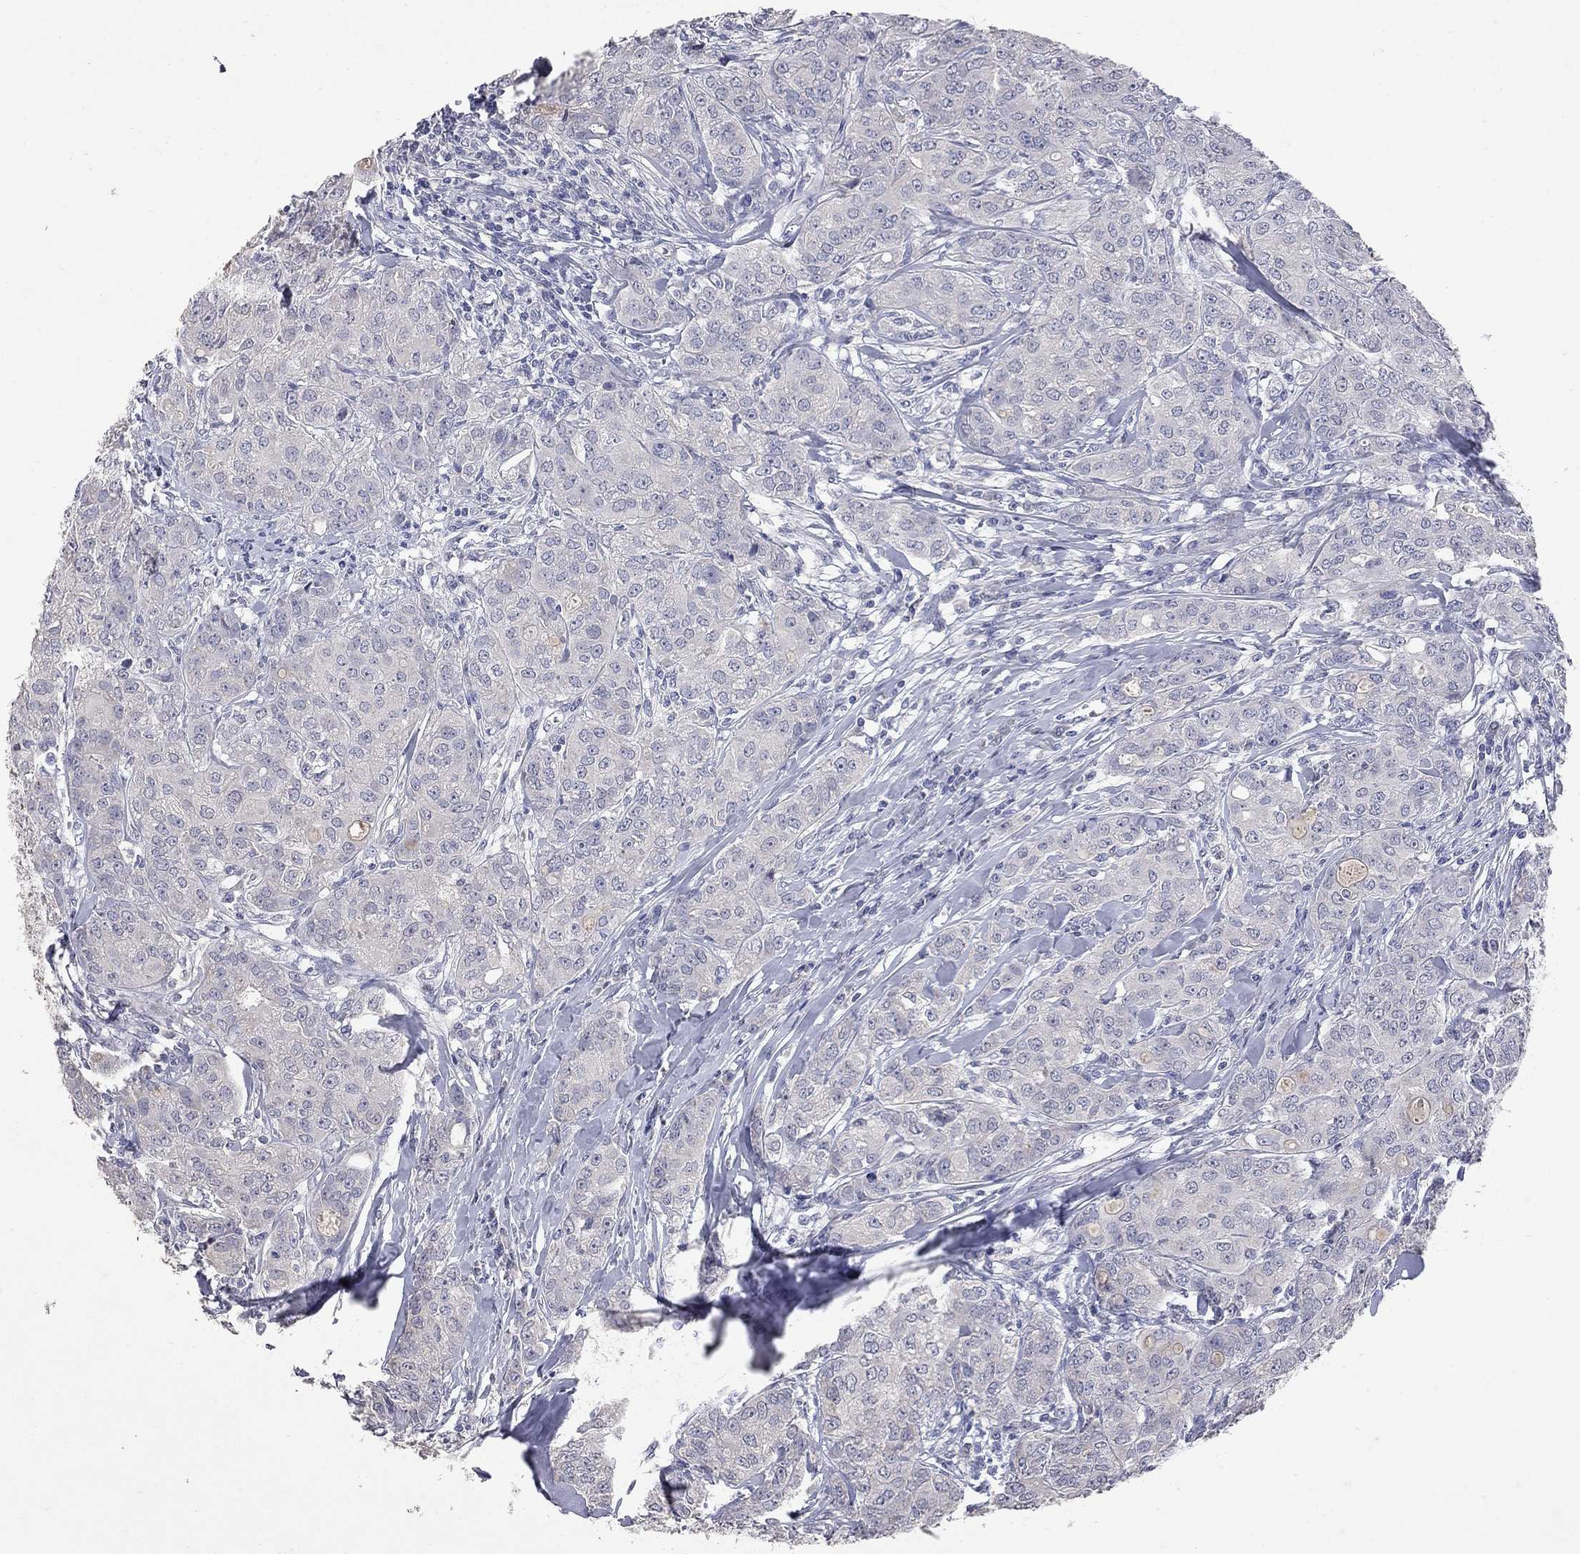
{"staining": {"intensity": "negative", "quantity": "none", "location": "none"}, "tissue": "breast cancer", "cell_type": "Tumor cells", "image_type": "cancer", "snomed": [{"axis": "morphology", "description": "Duct carcinoma"}, {"axis": "topography", "description": "Breast"}], "caption": "An IHC histopathology image of breast infiltrating ductal carcinoma is shown. There is no staining in tumor cells of breast infiltrating ductal carcinoma.", "gene": "NOS2", "patient": {"sex": "female", "age": 43}}